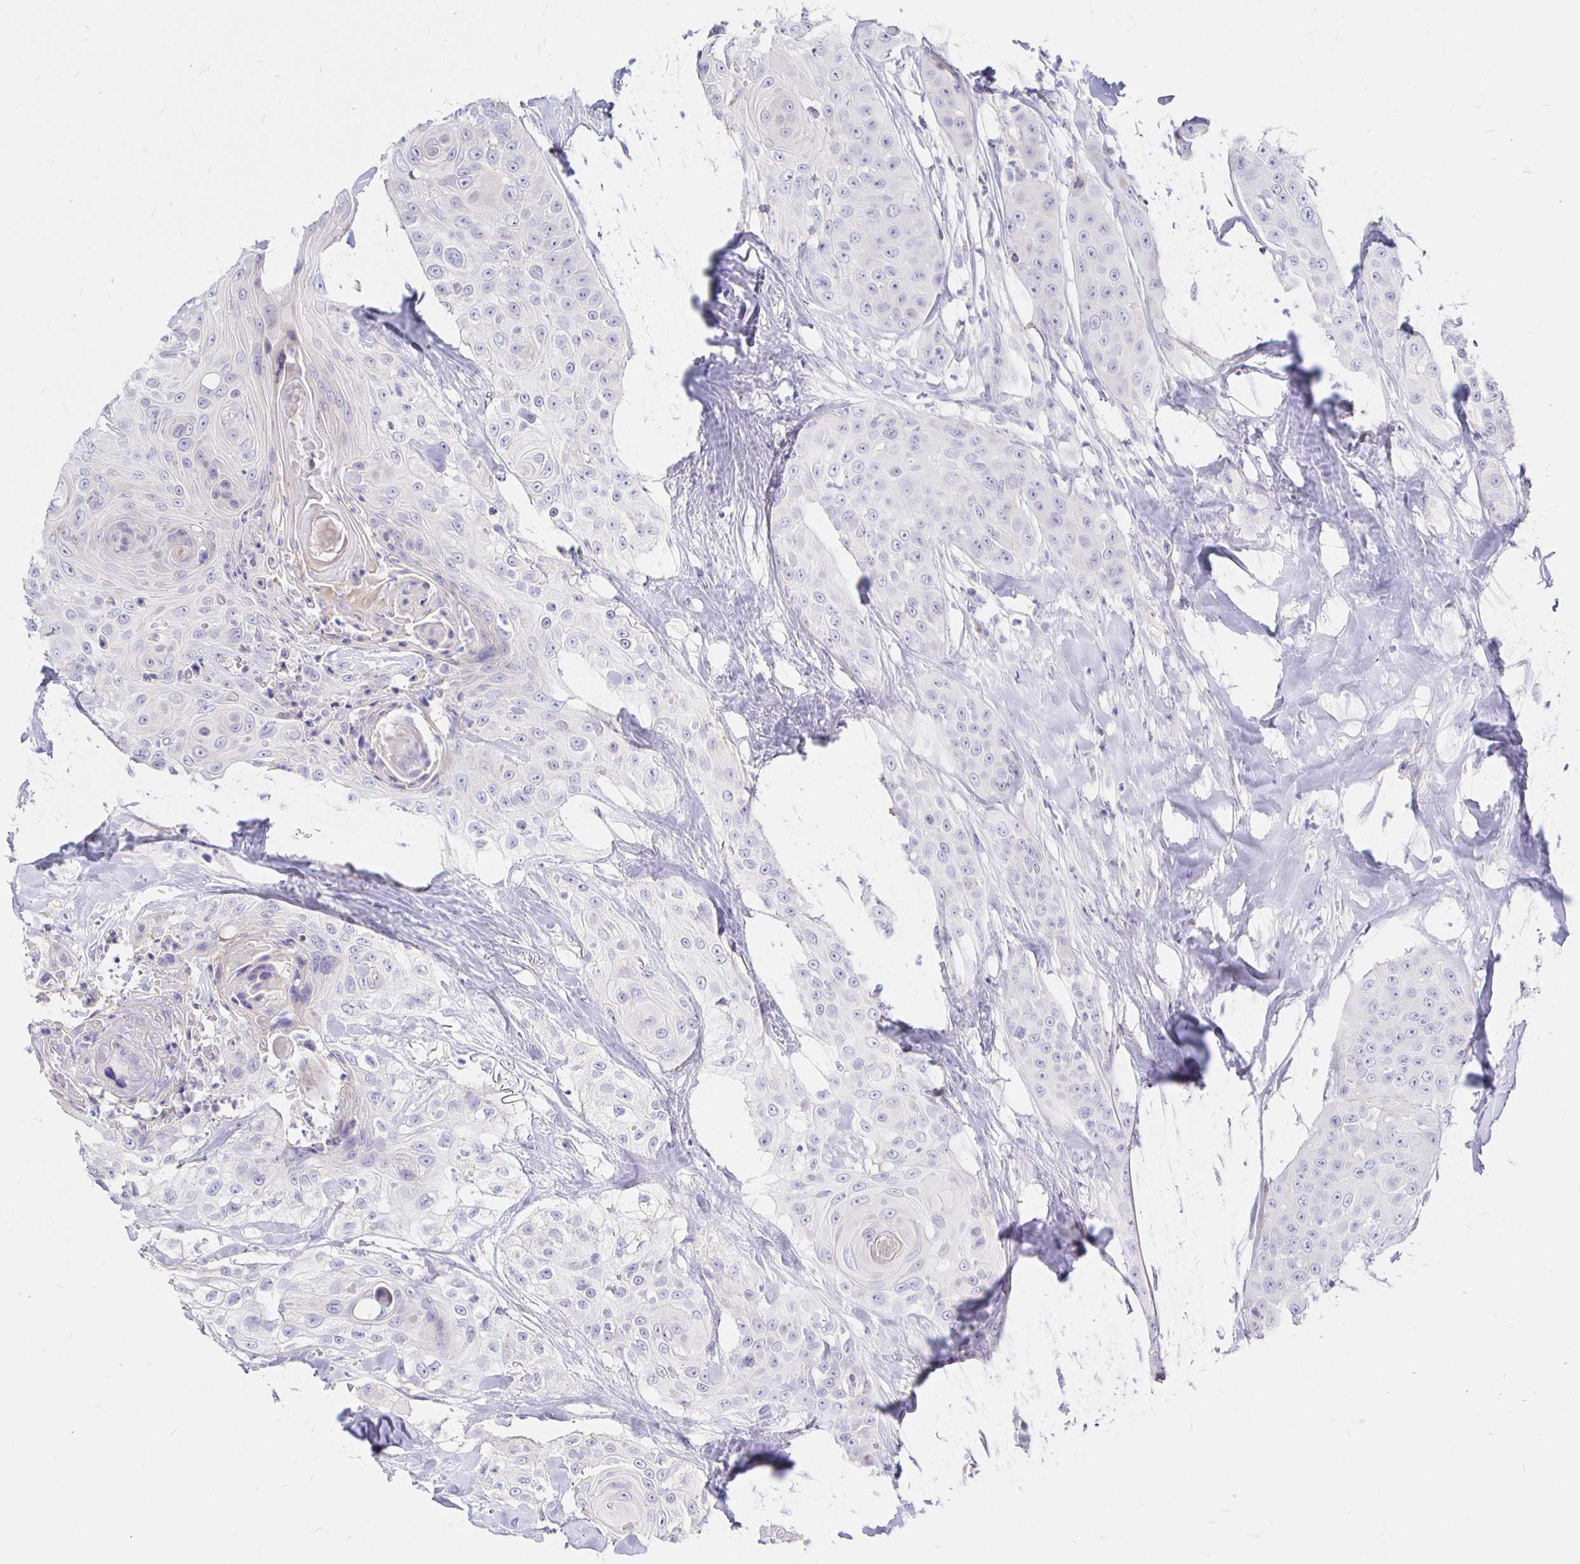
{"staining": {"intensity": "negative", "quantity": "none", "location": "none"}, "tissue": "head and neck cancer", "cell_type": "Tumor cells", "image_type": "cancer", "snomed": [{"axis": "morphology", "description": "Squamous cell carcinoma, NOS"}, {"axis": "topography", "description": "Head-Neck"}], "caption": "This is a photomicrograph of immunohistochemistry (IHC) staining of head and neck cancer (squamous cell carcinoma), which shows no expression in tumor cells.", "gene": "NECAB1", "patient": {"sex": "male", "age": 83}}